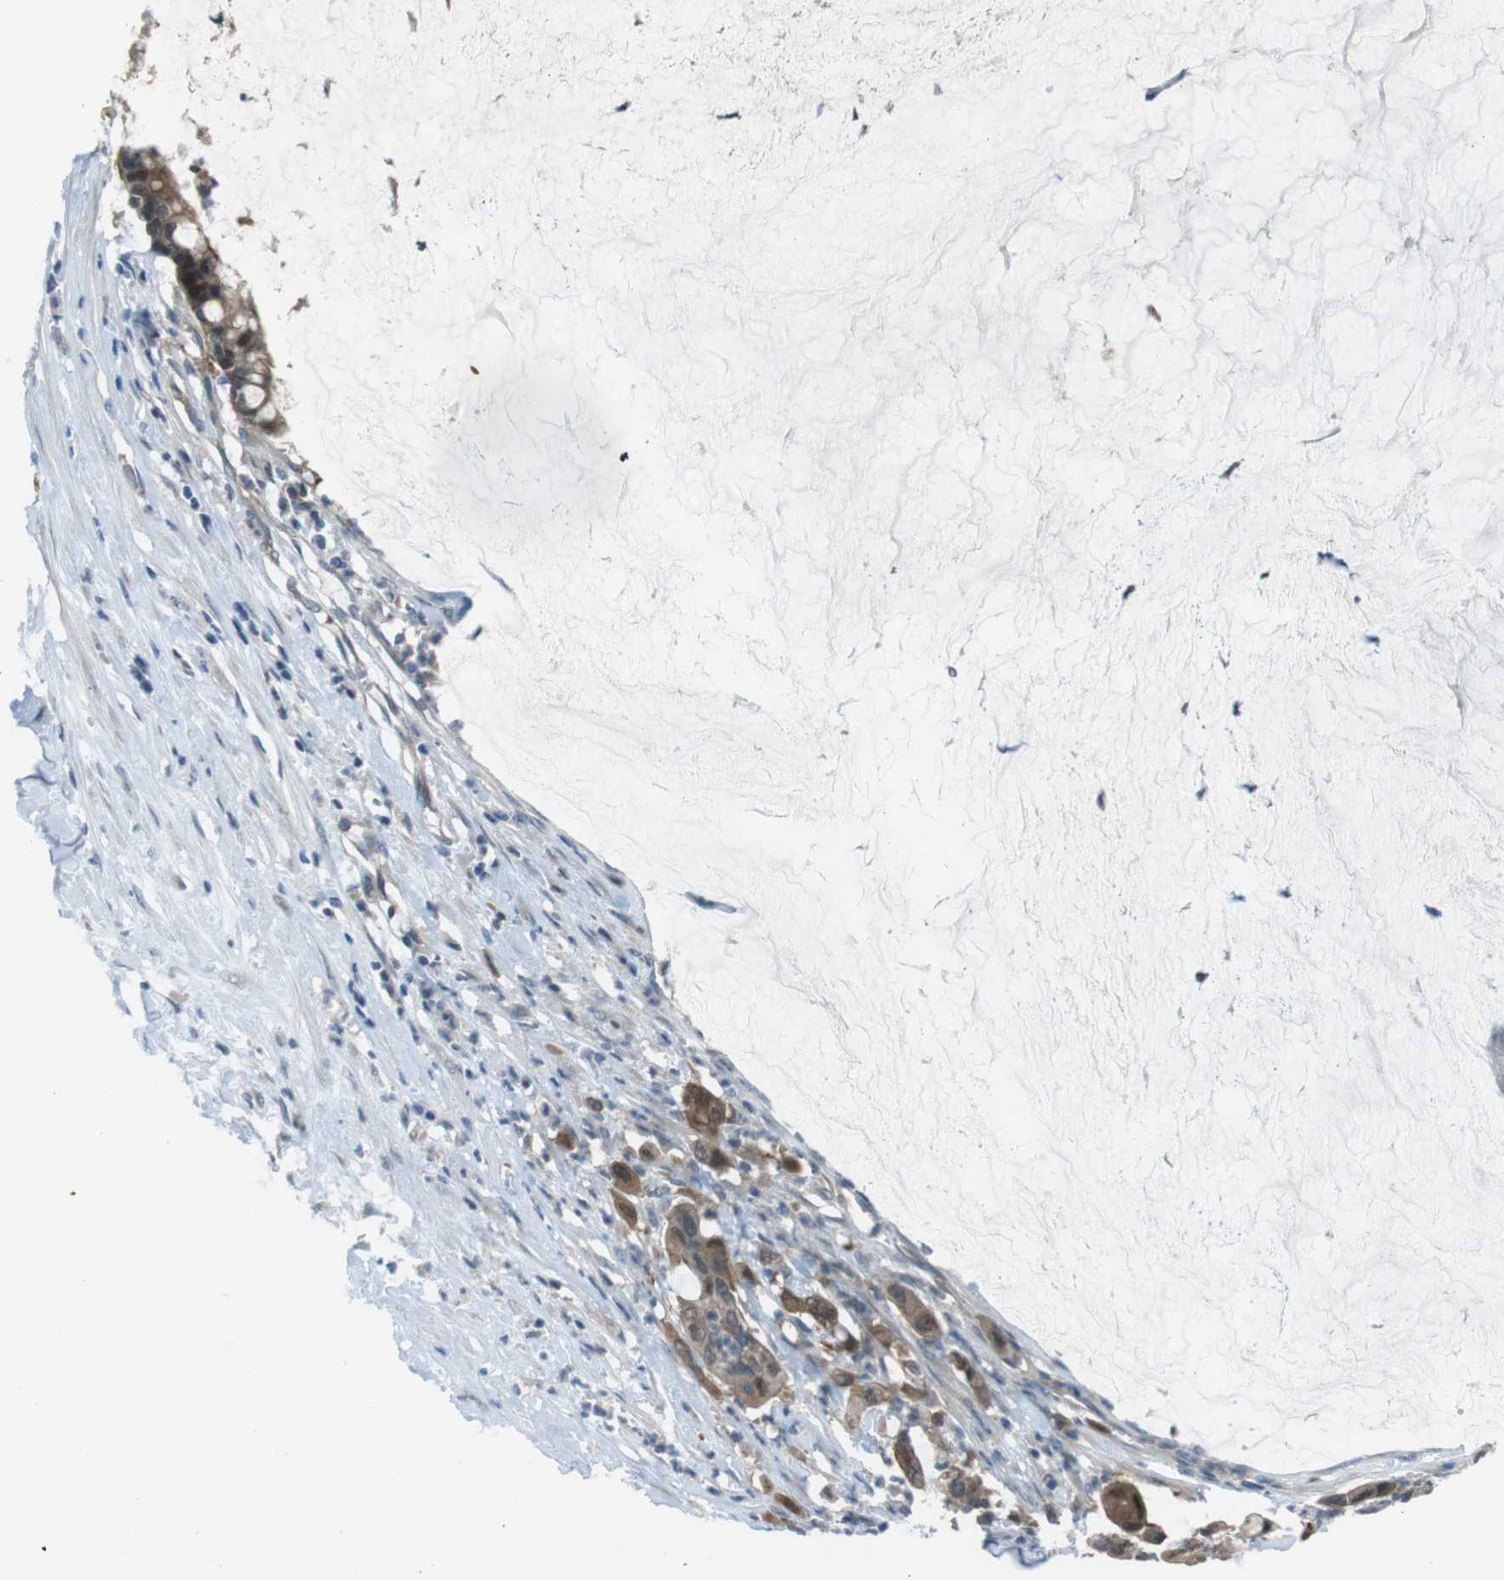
{"staining": {"intensity": "moderate", "quantity": ">75%", "location": "cytoplasmic/membranous,nuclear"}, "tissue": "pancreatic cancer", "cell_type": "Tumor cells", "image_type": "cancer", "snomed": [{"axis": "morphology", "description": "Adenocarcinoma, NOS"}, {"axis": "topography", "description": "Pancreas"}], "caption": "Pancreatic cancer (adenocarcinoma) stained for a protein displays moderate cytoplasmic/membranous and nuclear positivity in tumor cells.", "gene": "ZDHHC20", "patient": {"sex": "male", "age": 41}}